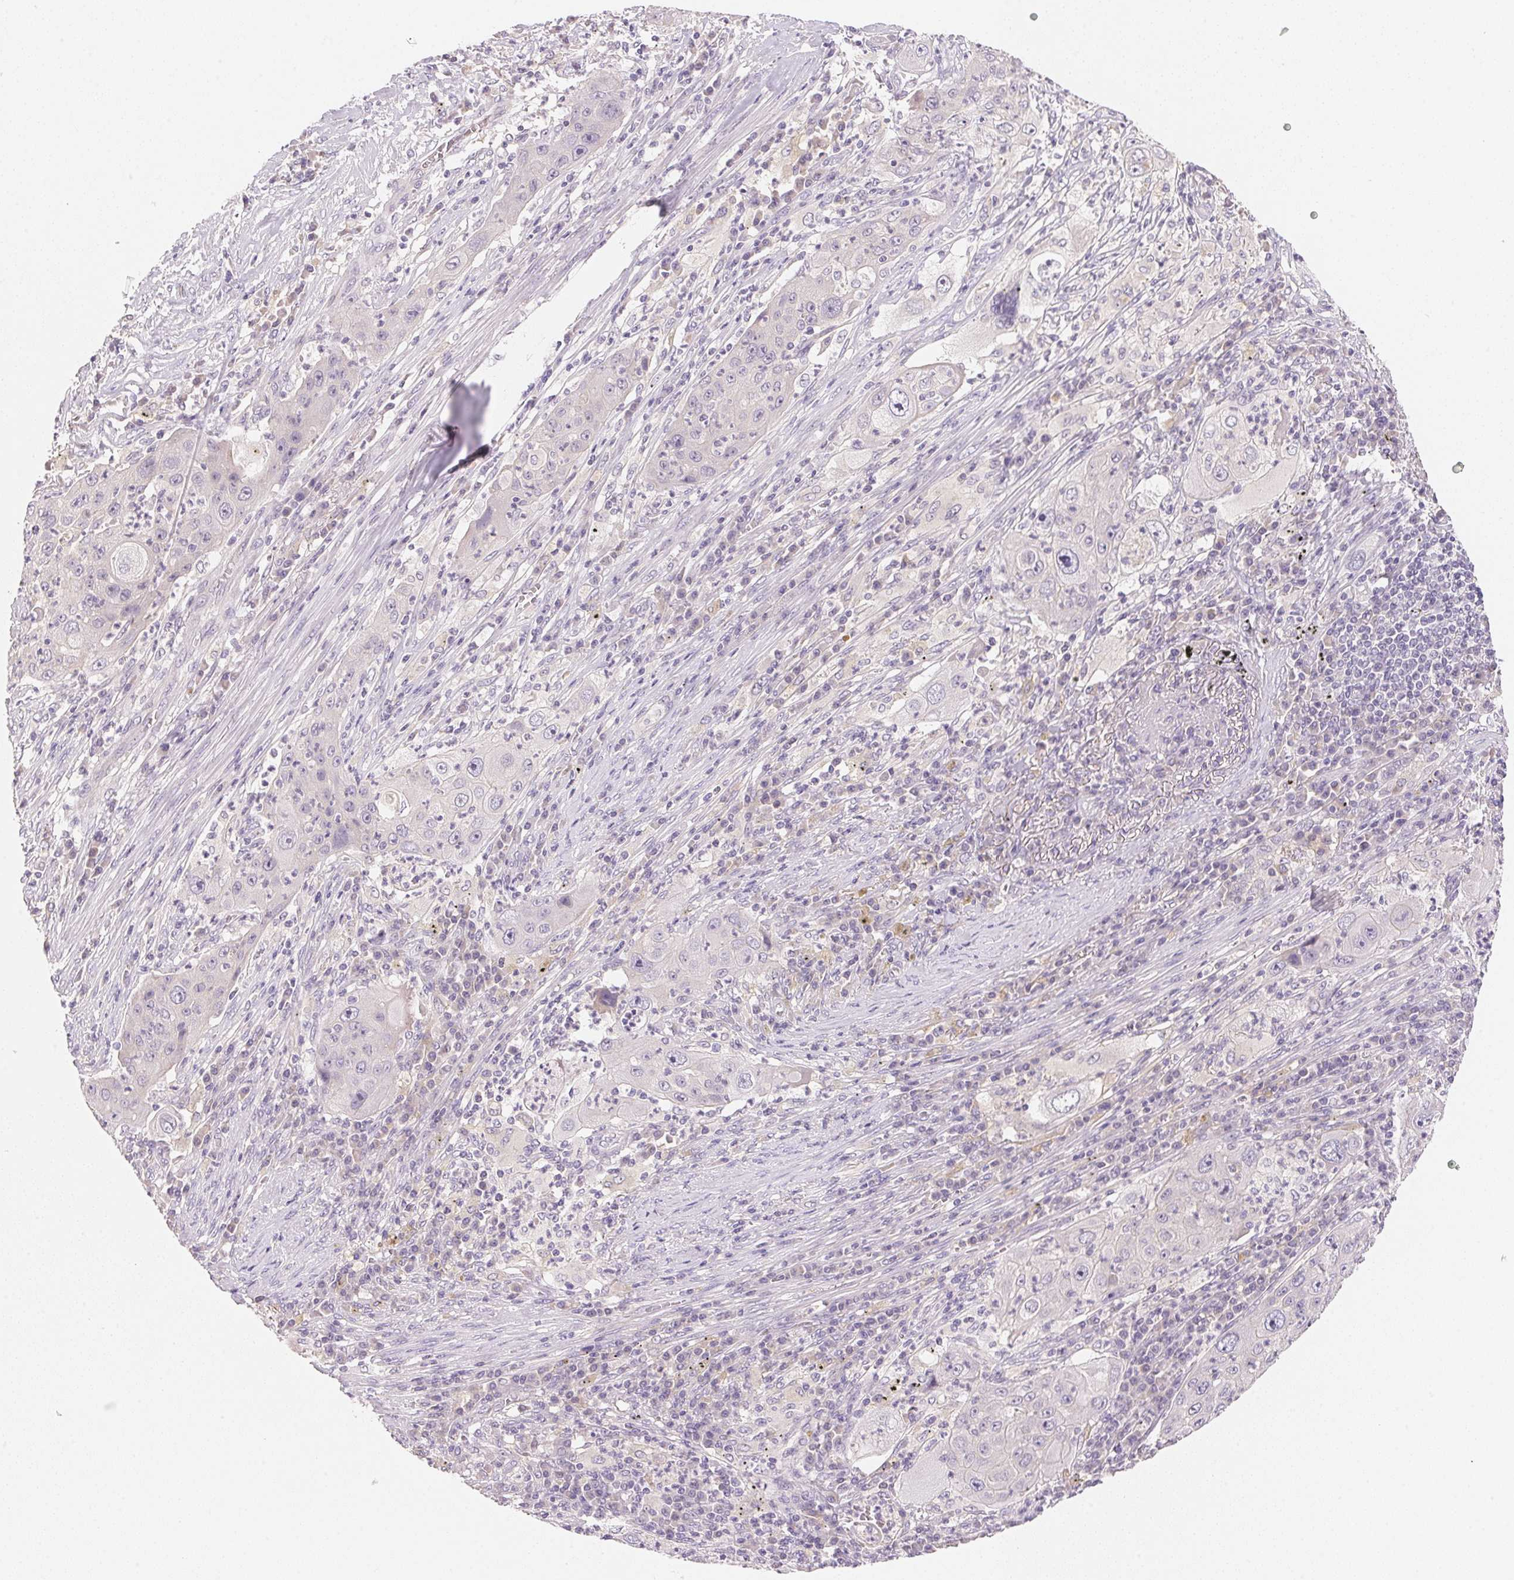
{"staining": {"intensity": "negative", "quantity": "none", "location": "none"}, "tissue": "lung cancer", "cell_type": "Tumor cells", "image_type": "cancer", "snomed": [{"axis": "morphology", "description": "Squamous cell carcinoma, NOS"}, {"axis": "topography", "description": "Lung"}], "caption": "This is an immunohistochemistry (IHC) image of squamous cell carcinoma (lung). There is no staining in tumor cells.", "gene": "MCOLN3", "patient": {"sex": "female", "age": 59}}